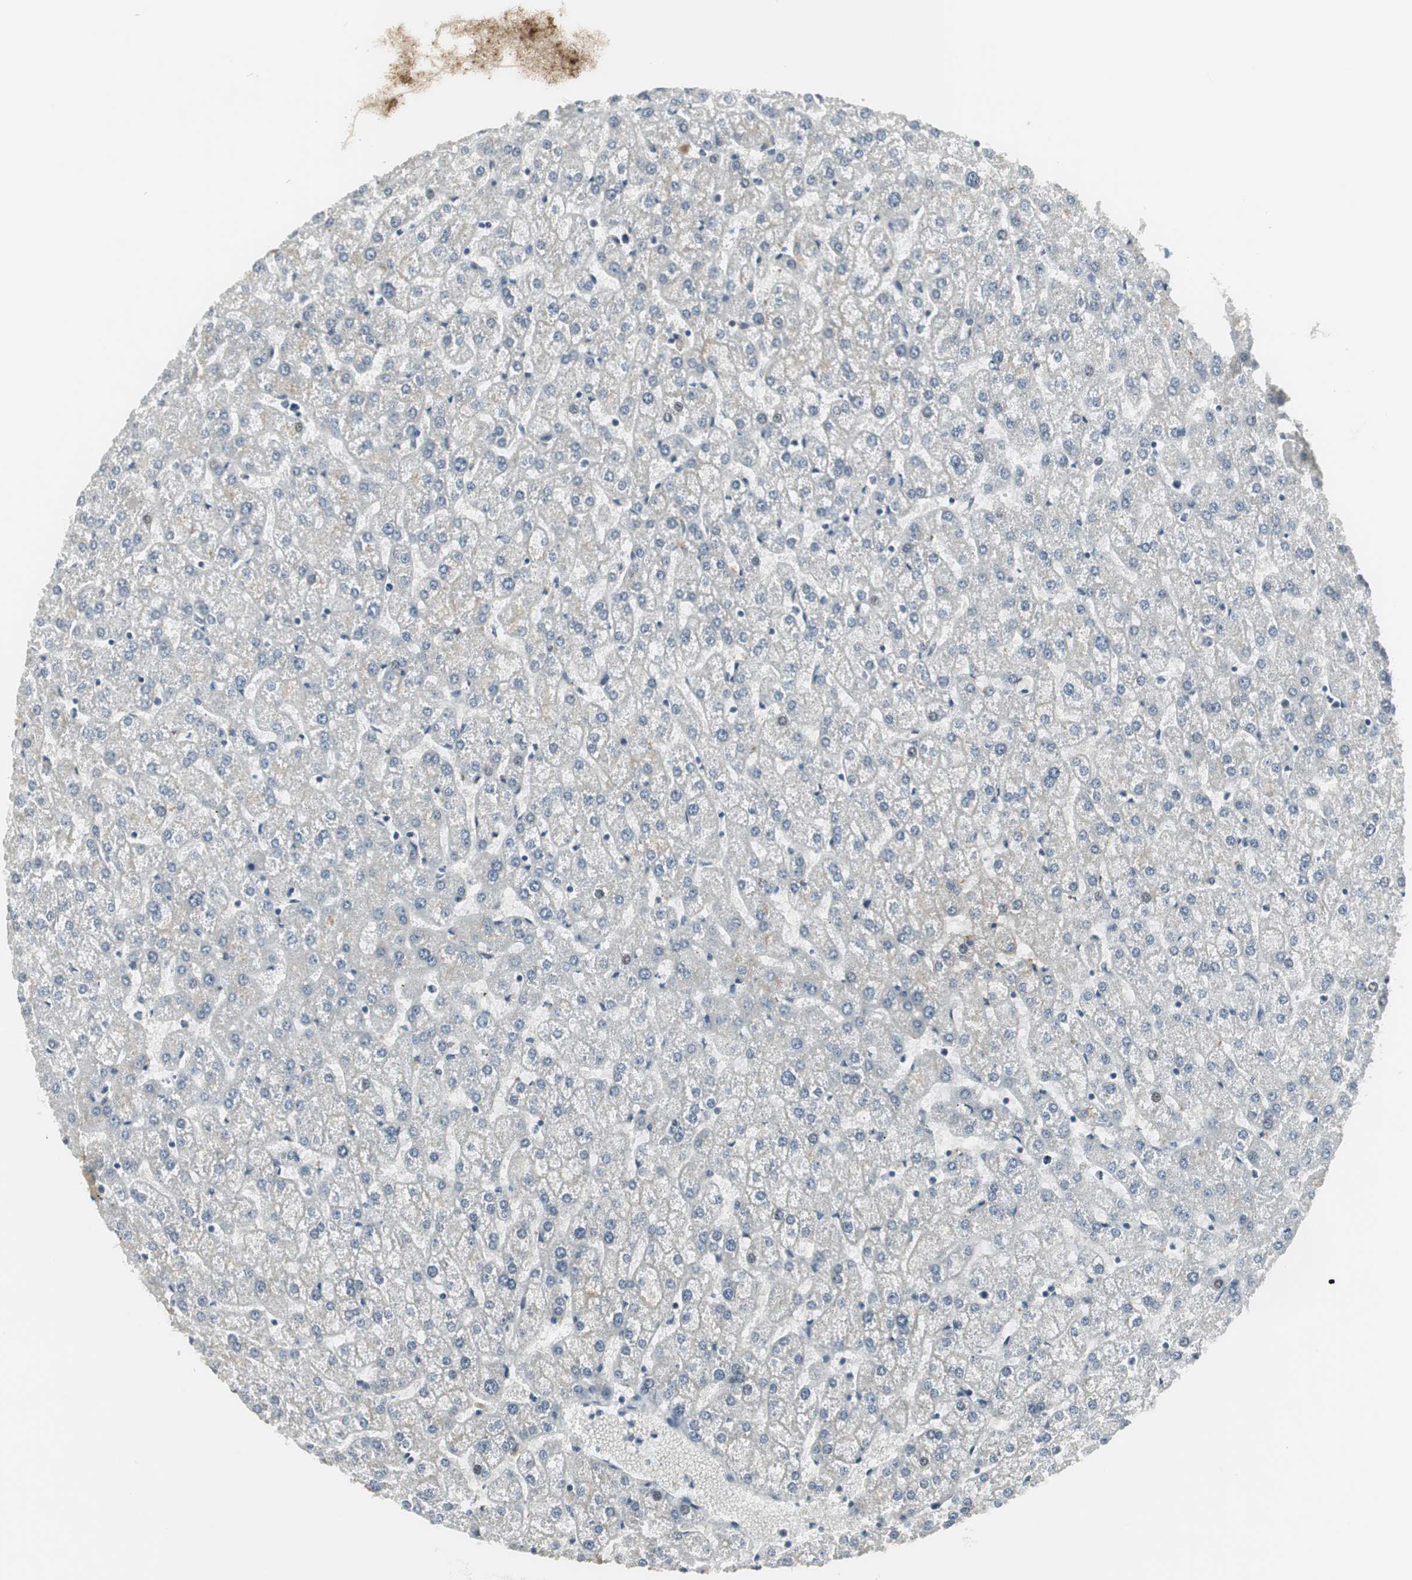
{"staining": {"intensity": "negative", "quantity": "none", "location": "none"}, "tissue": "liver", "cell_type": "Cholangiocytes", "image_type": "normal", "snomed": [{"axis": "morphology", "description": "Normal tissue, NOS"}, {"axis": "topography", "description": "Liver"}], "caption": "Immunohistochemistry (IHC) image of benign liver stained for a protein (brown), which shows no positivity in cholangiocytes. (Stains: DAB IHC with hematoxylin counter stain, Microscopy: brightfield microscopy at high magnification).", "gene": "SCYL3", "patient": {"sex": "female", "age": 32}}